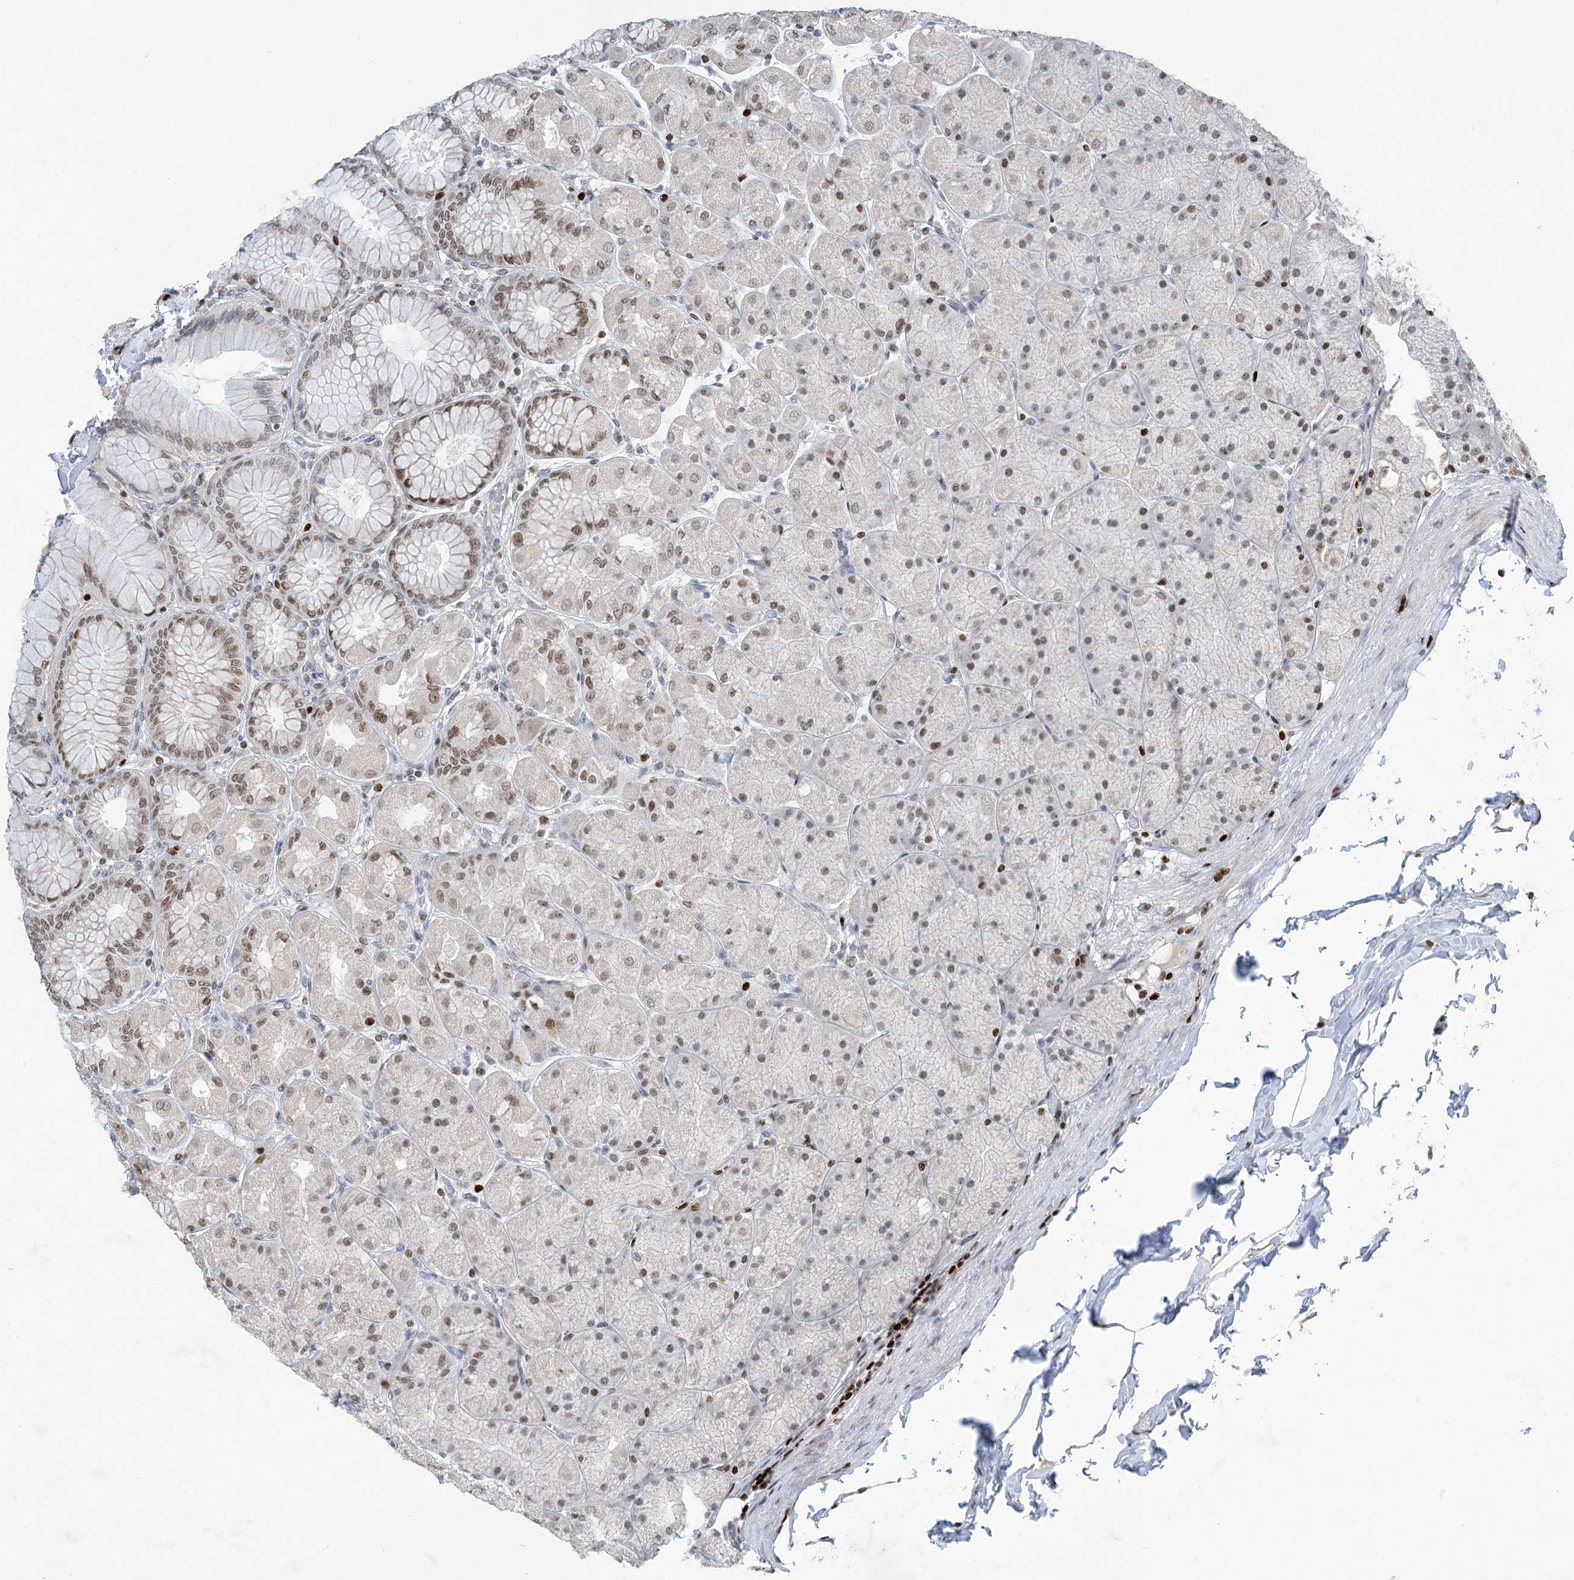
{"staining": {"intensity": "moderate", "quantity": ">75%", "location": "nuclear"}, "tissue": "stomach", "cell_type": "Glandular cells", "image_type": "normal", "snomed": [{"axis": "morphology", "description": "Normal tissue, NOS"}, {"axis": "topography", "description": "Stomach, upper"}], "caption": "A histopathology image of human stomach stained for a protein shows moderate nuclear brown staining in glandular cells. Using DAB (3,3'-diaminobenzidine) (brown) and hematoxylin (blue) stains, captured at high magnification using brightfield microscopy.", "gene": "SLC25A53", "patient": {"sex": "female", "age": 56}}